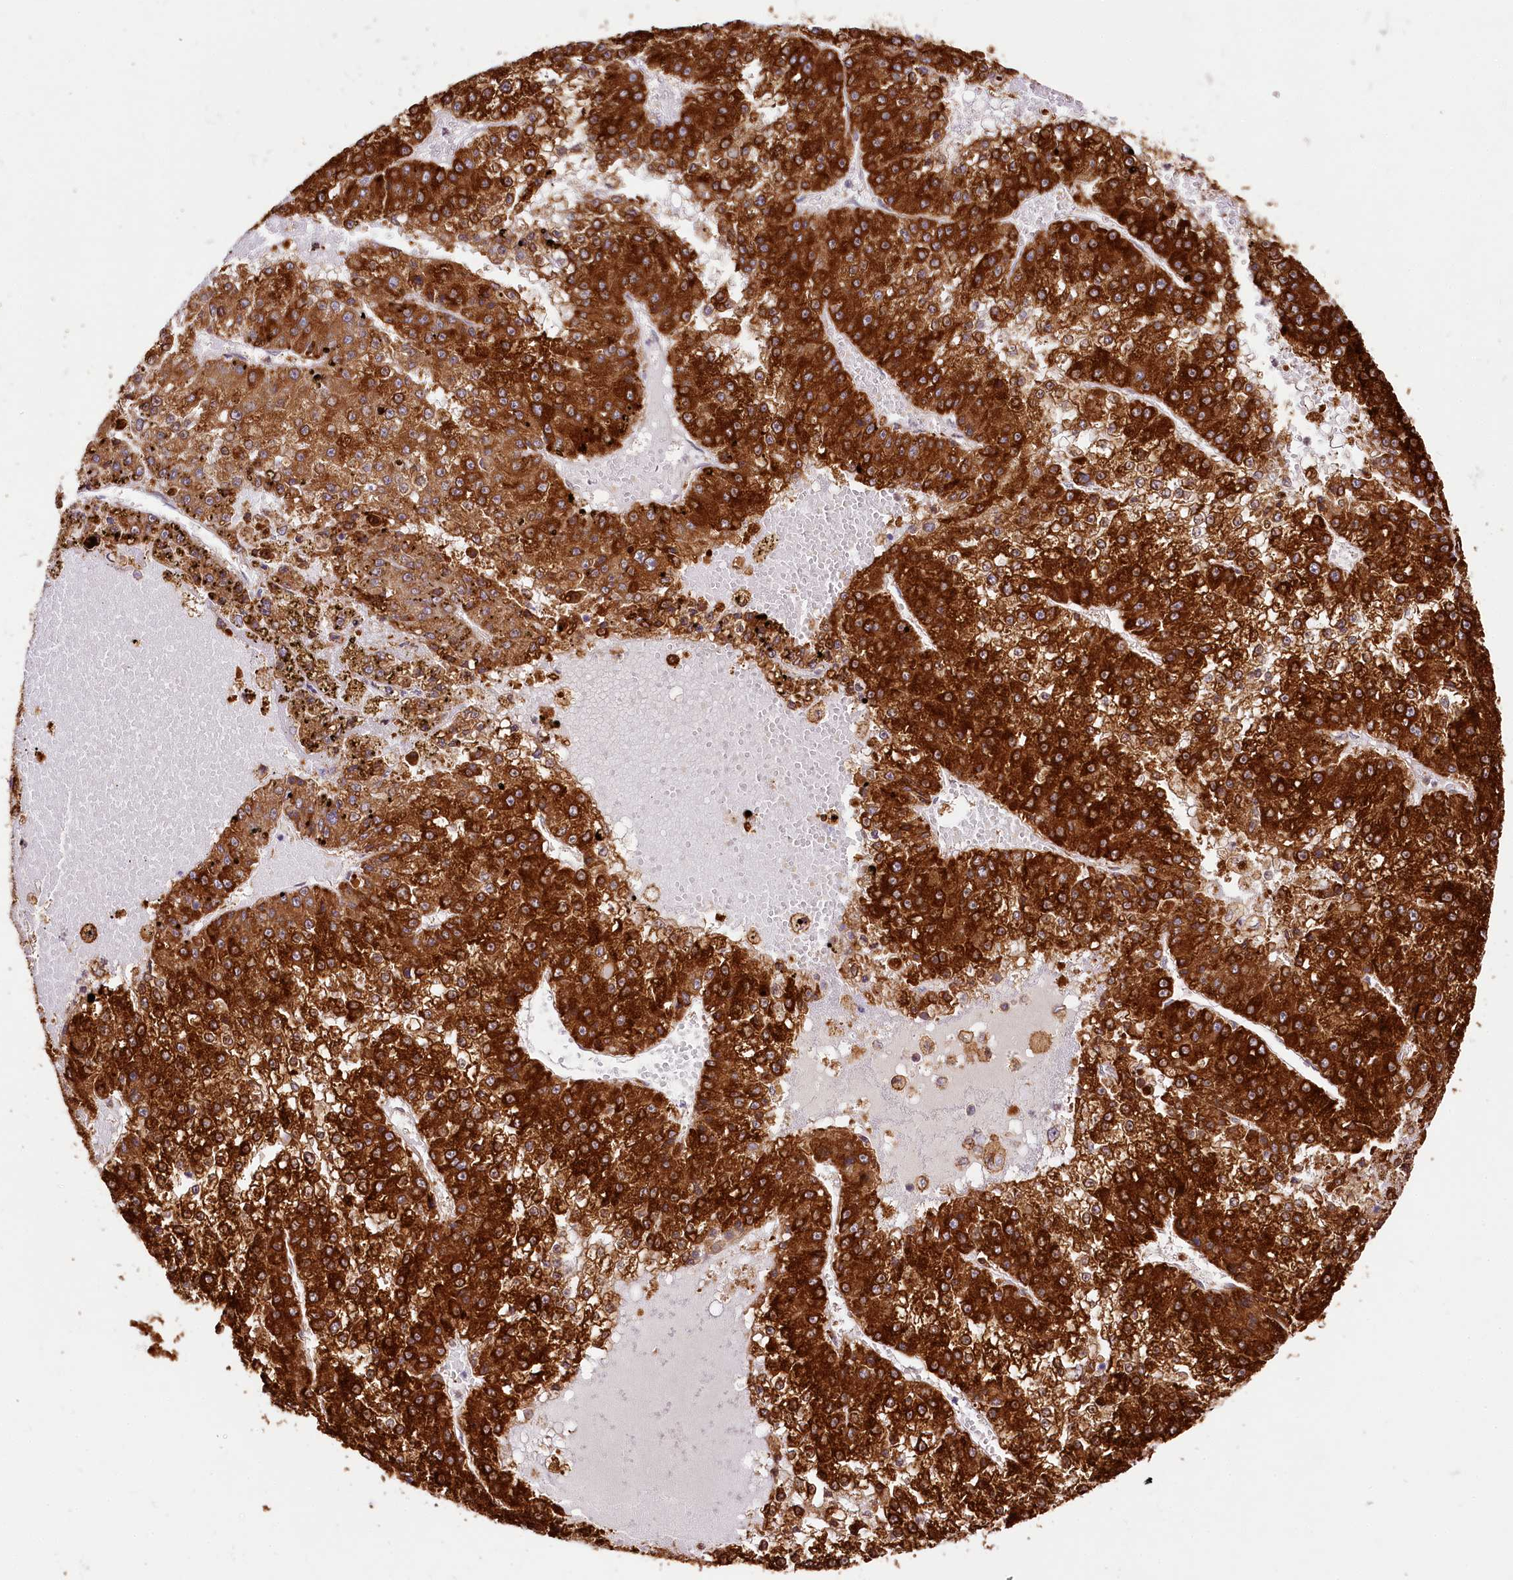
{"staining": {"intensity": "strong", "quantity": ">75%", "location": "cytoplasmic/membranous"}, "tissue": "liver cancer", "cell_type": "Tumor cells", "image_type": "cancer", "snomed": [{"axis": "morphology", "description": "Carcinoma, Hepatocellular, NOS"}, {"axis": "topography", "description": "Liver"}], "caption": "Immunohistochemical staining of liver cancer displays high levels of strong cytoplasmic/membranous staining in about >75% of tumor cells.", "gene": "PPIP5K2", "patient": {"sex": "female", "age": 73}}